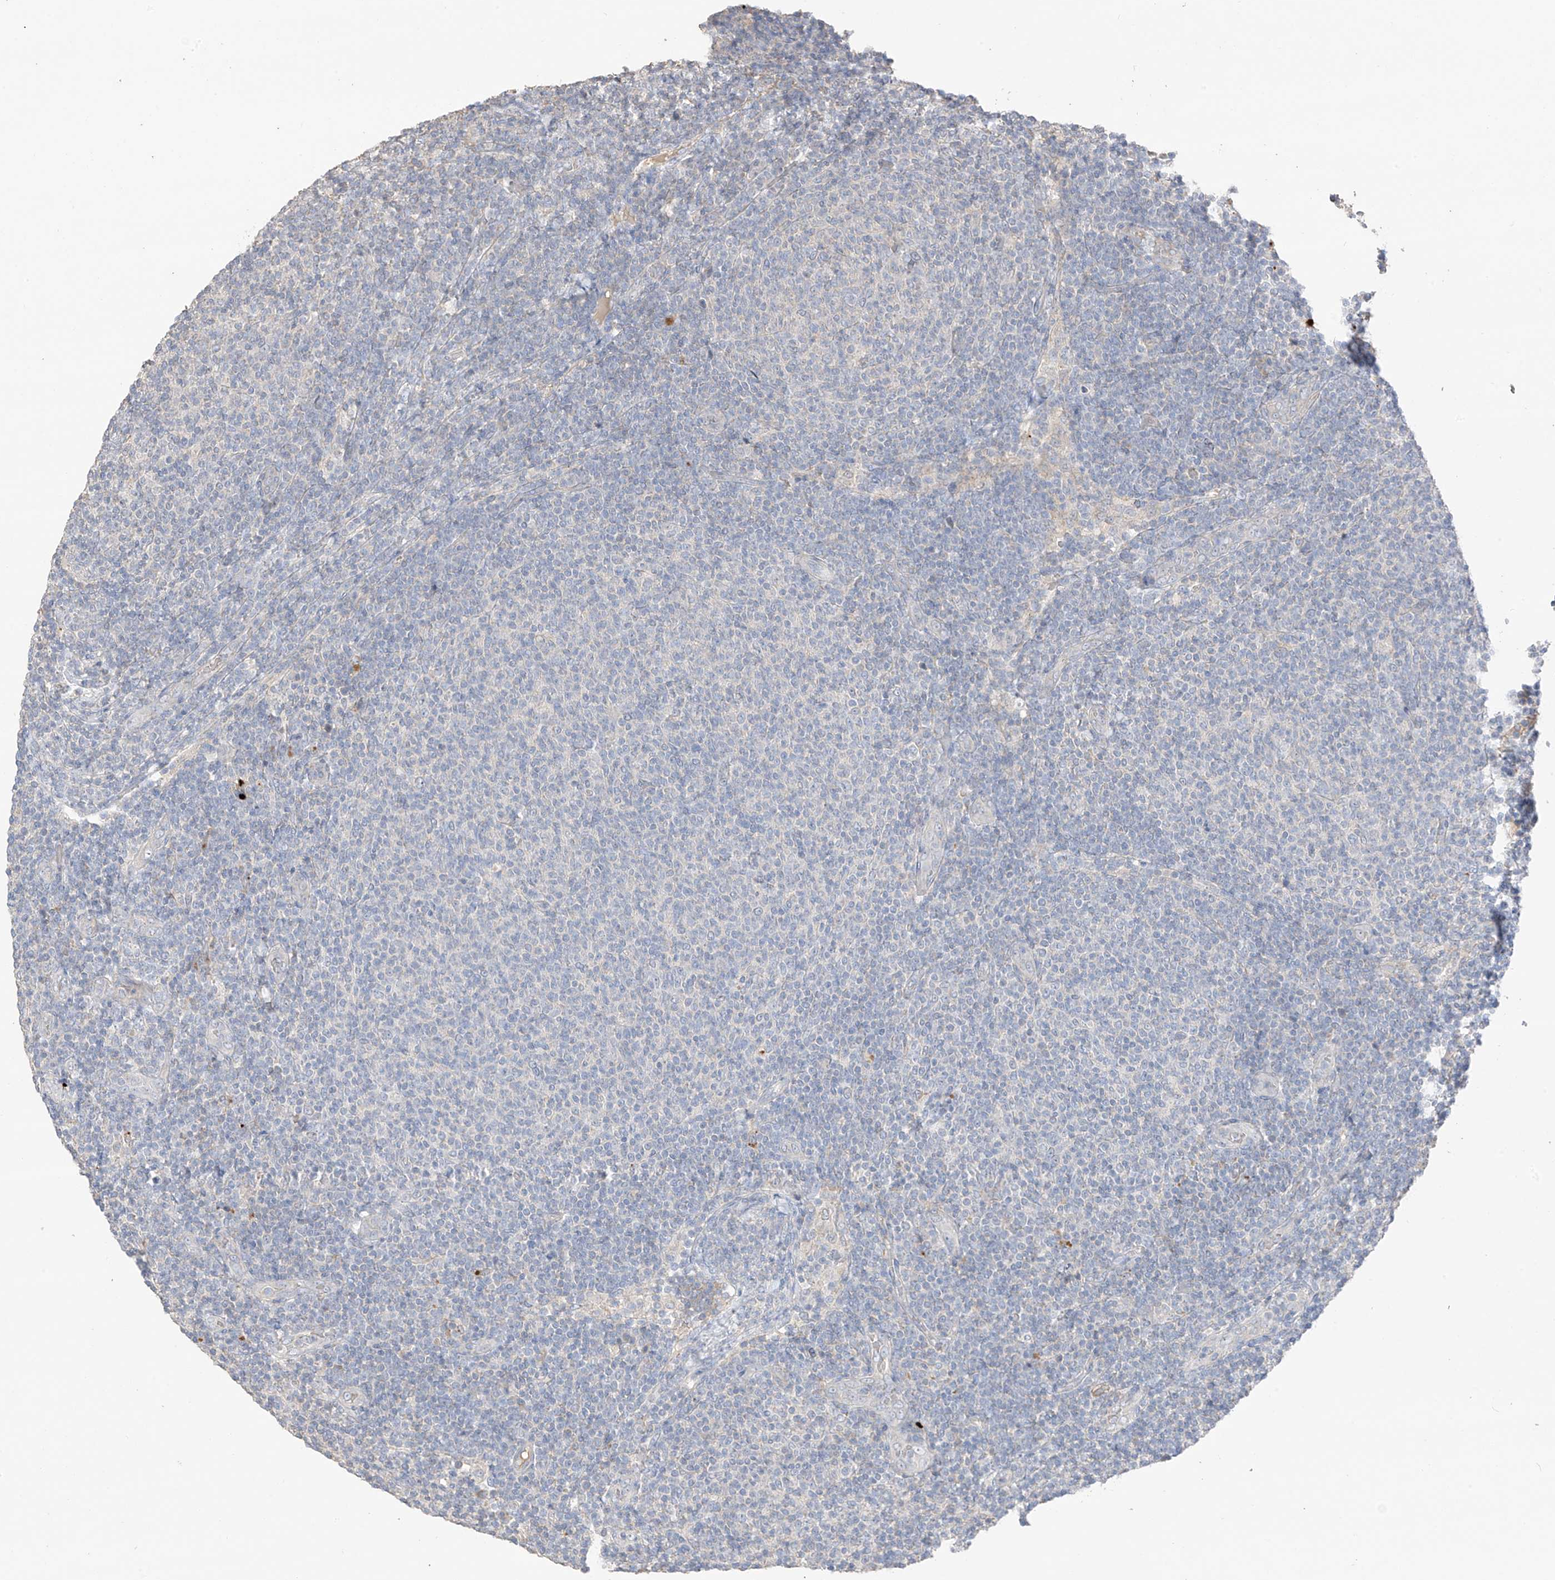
{"staining": {"intensity": "negative", "quantity": "none", "location": "none"}, "tissue": "lymphoma", "cell_type": "Tumor cells", "image_type": "cancer", "snomed": [{"axis": "morphology", "description": "Malignant lymphoma, non-Hodgkin's type, Low grade"}, {"axis": "topography", "description": "Lymph node"}], "caption": "There is no significant positivity in tumor cells of lymphoma. Nuclei are stained in blue.", "gene": "CAPN13", "patient": {"sex": "male", "age": 66}}